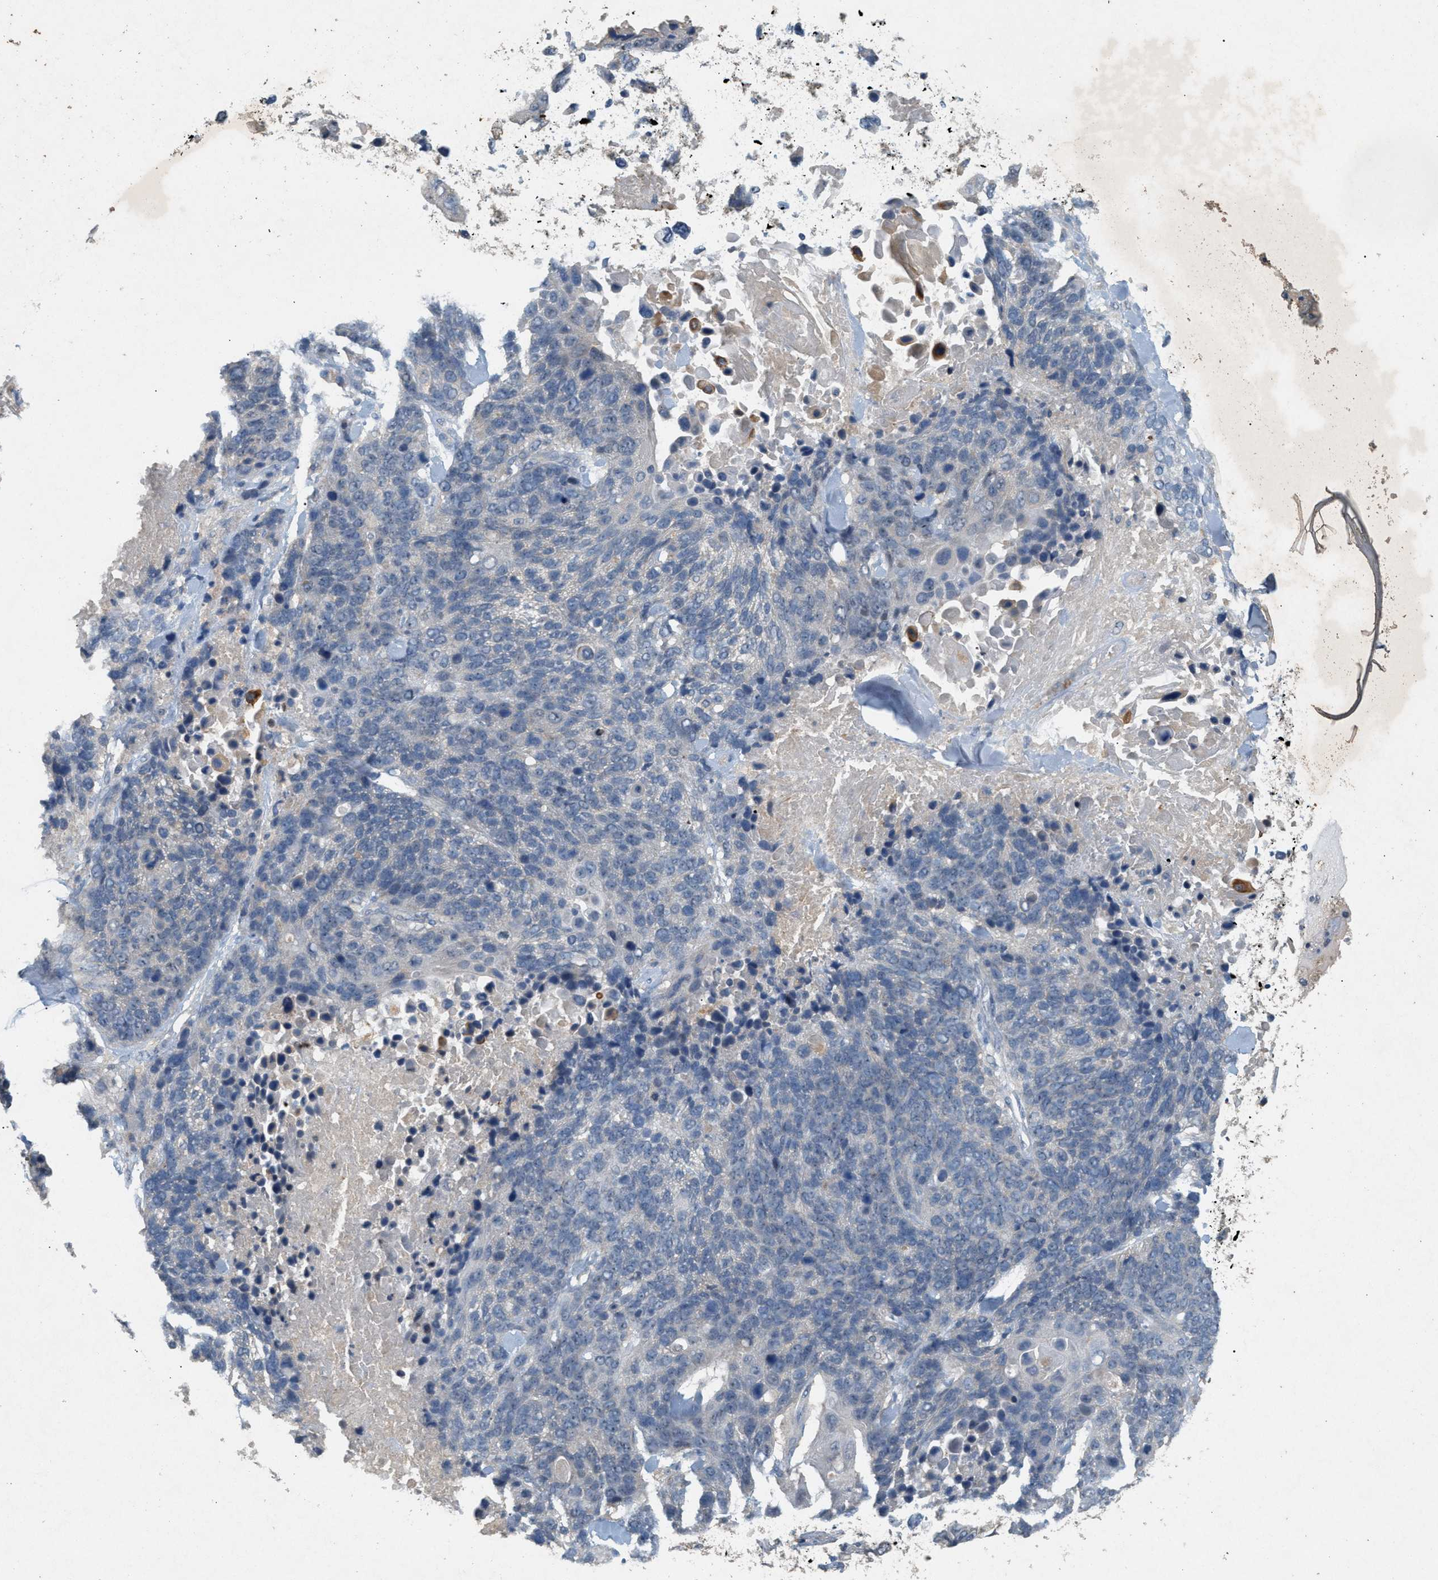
{"staining": {"intensity": "negative", "quantity": "none", "location": "none"}, "tissue": "lung cancer", "cell_type": "Tumor cells", "image_type": "cancer", "snomed": [{"axis": "morphology", "description": "Squamous cell carcinoma, NOS"}, {"axis": "topography", "description": "Lung"}], "caption": "Lung squamous cell carcinoma was stained to show a protein in brown. There is no significant expression in tumor cells. (Stains: DAB (3,3'-diaminobenzidine) immunohistochemistry (IHC) with hematoxylin counter stain, Microscopy: brightfield microscopy at high magnification).", "gene": "DCAF7", "patient": {"sex": "male", "age": 65}}